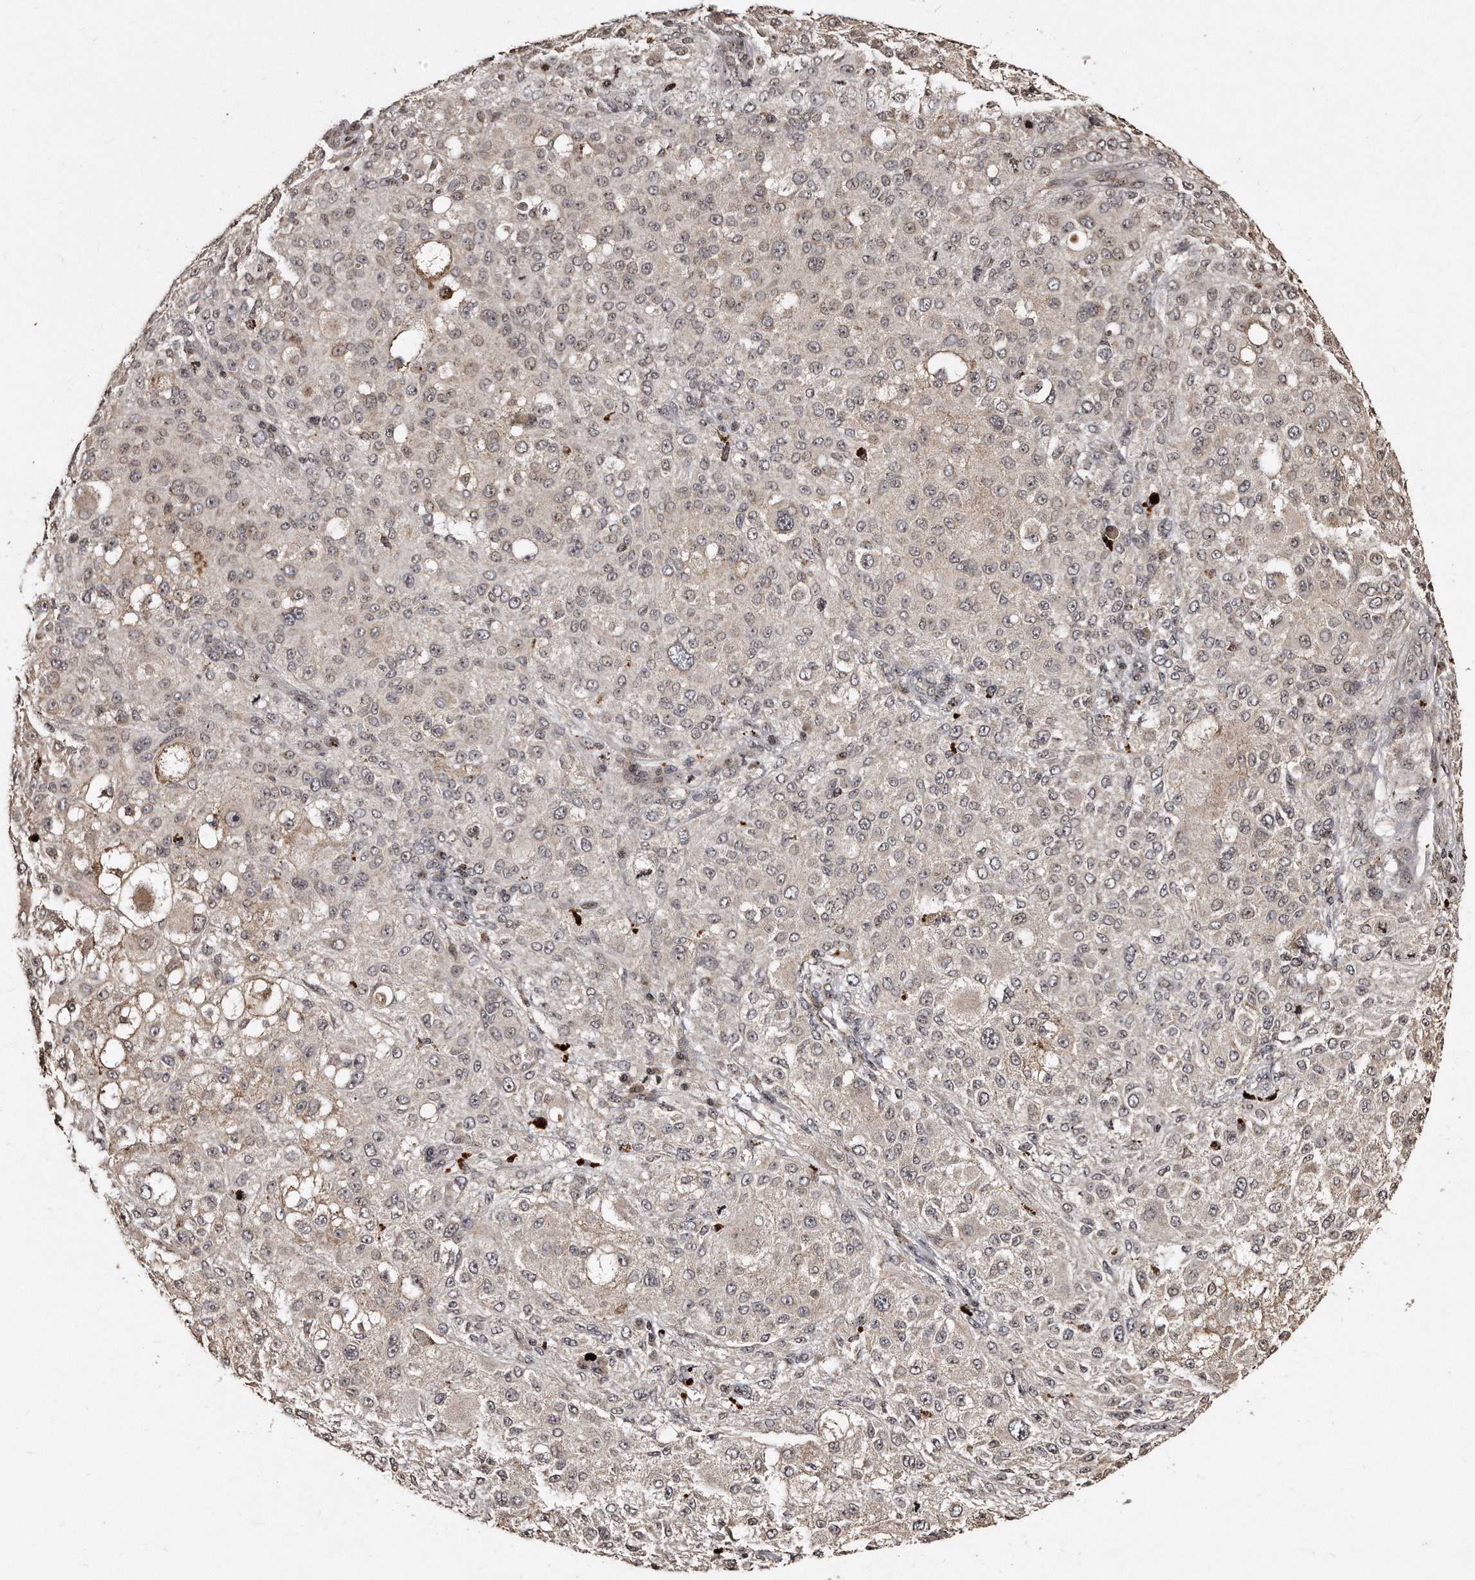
{"staining": {"intensity": "weak", "quantity": "<25%", "location": "cytoplasmic/membranous"}, "tissue": "melanoma", "cell_type": "Tumor cells", "image_type": "cancer", "snomed": [{"axis": "morphology", "description": "Necrosis, NOS"}, {"axis": "morphology", "description": "Malignant melanoma, NOS"}, {"axis": "topography", "description": "Skin"}], "caption": "High power microscopy histopathology image of an immunohistochemistry photomicrograph of malignant melanoma, revealing no significant expression in tumor cells.", "gene": "TSHR", "patient": {"sex": "female", "age": 87}}